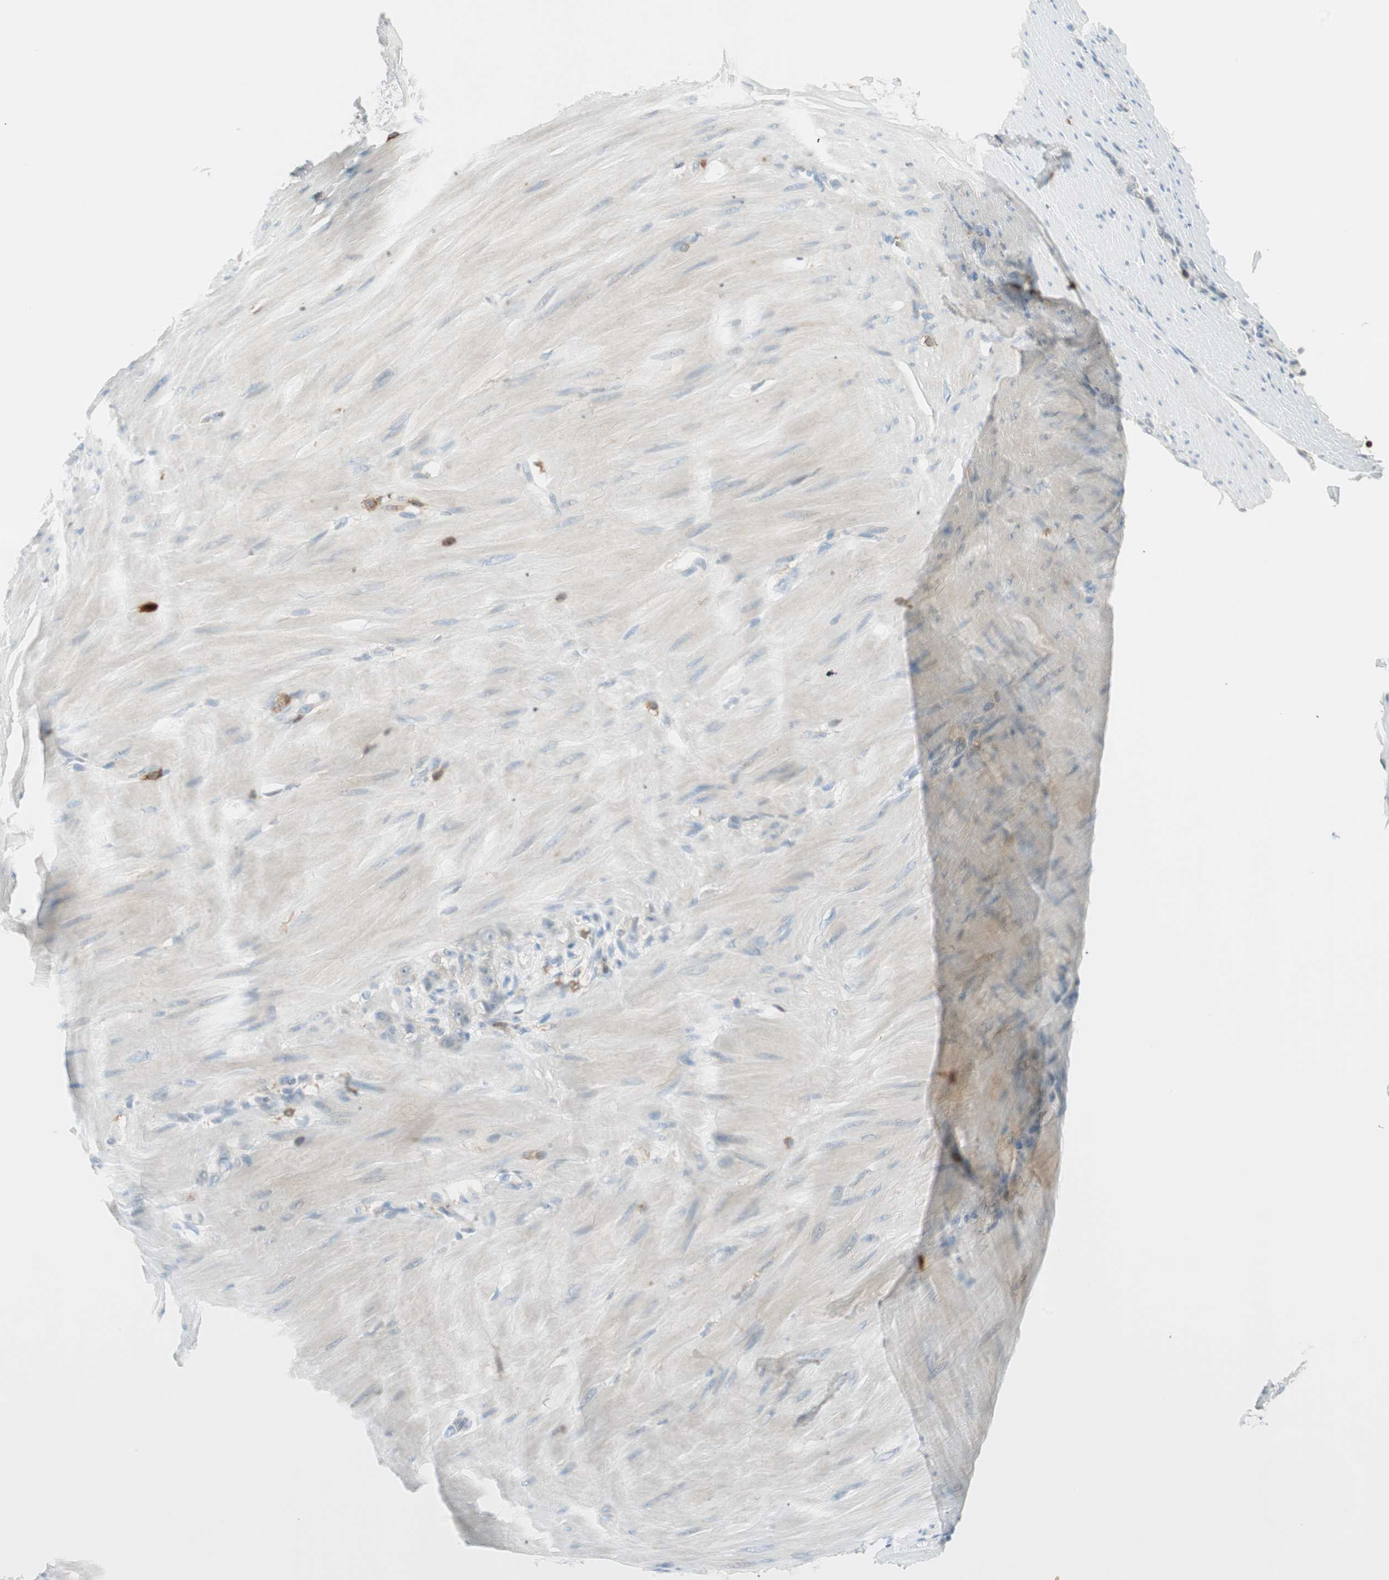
{"staining": {"intensity": "weak", "quantity": "25%-75%", "location": "cytoplasmic/membranous"}, "tissue": "stomach cancer", "cell_type": "Tumor cells", "image_type": "cancer", "snomed": [{"axis": "morphology", "description": "Adenocarcinoma, NOS"}, {"axis": "topography", "description": "Stomach"}], "caption": "Immunohistochemical staining of human stomach cancer displays low levels of weak cytoplasmic/membranous expression in about 25%-75% of tumor cells.", "gene": "HPGD", "patient": {"sex": "male", "age": 82}}